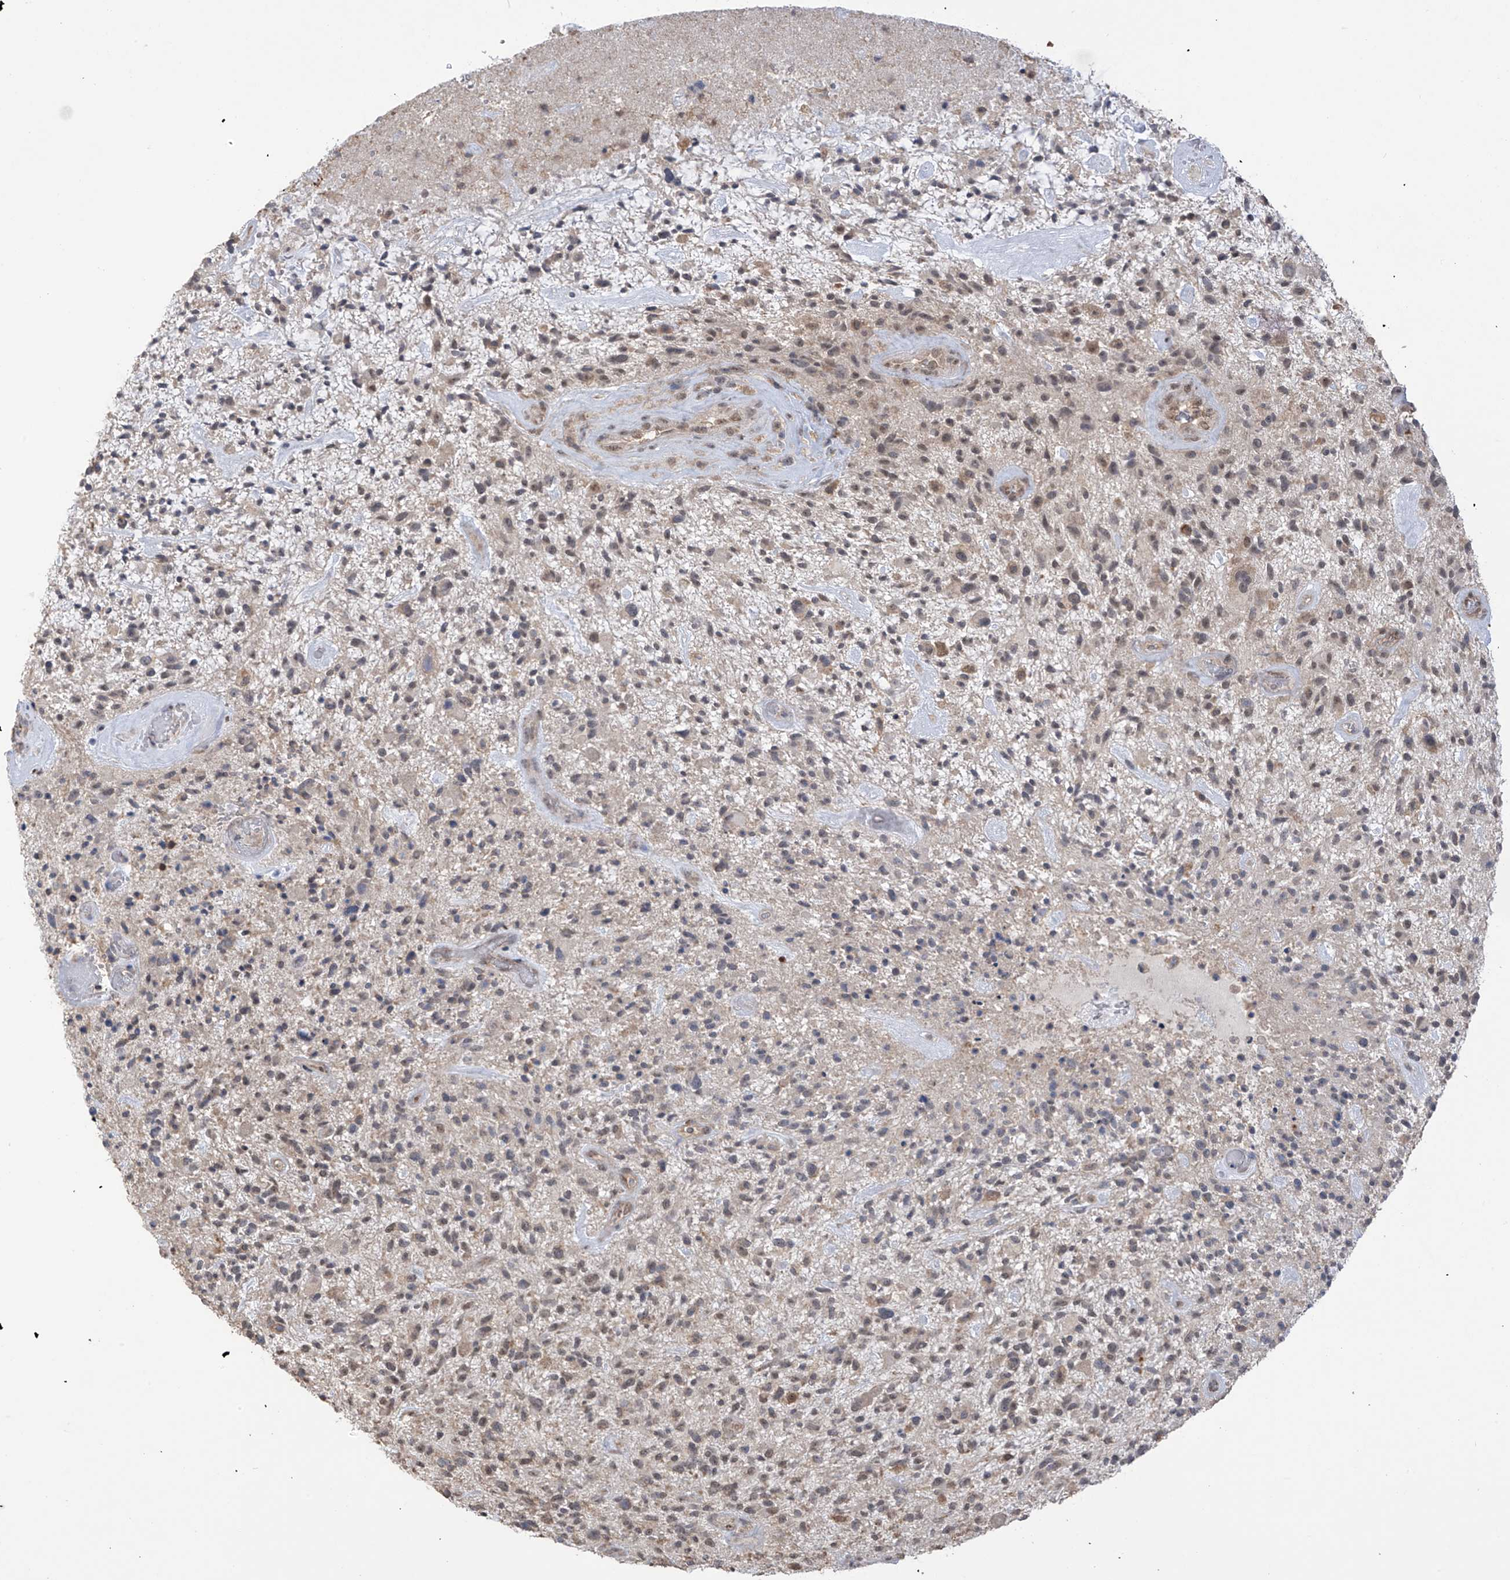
{"staining": {"intensity": "weak", "quantity": "25%-75%", "location": "cytoplasmic/membranous"}, "tissue": "glioma", "cell_type": "Tumor cells", "image_type": "cancer", "snomed": [{"axis": "morphology", "description": "Glioma, malignant, High grade"}, {"axis": "topography", "description": "Brain"}], "caption": "Immunohistochemistry (IHC) of human glioma shows low levels of weak cytoplasmic/membranous expression in about 25%-75% of tumor cells. (Brightfield microscopy of DAB IHC at high magnification).", "gene": "KIAA1522", "patient": {"sex": "male", "age": 47}}